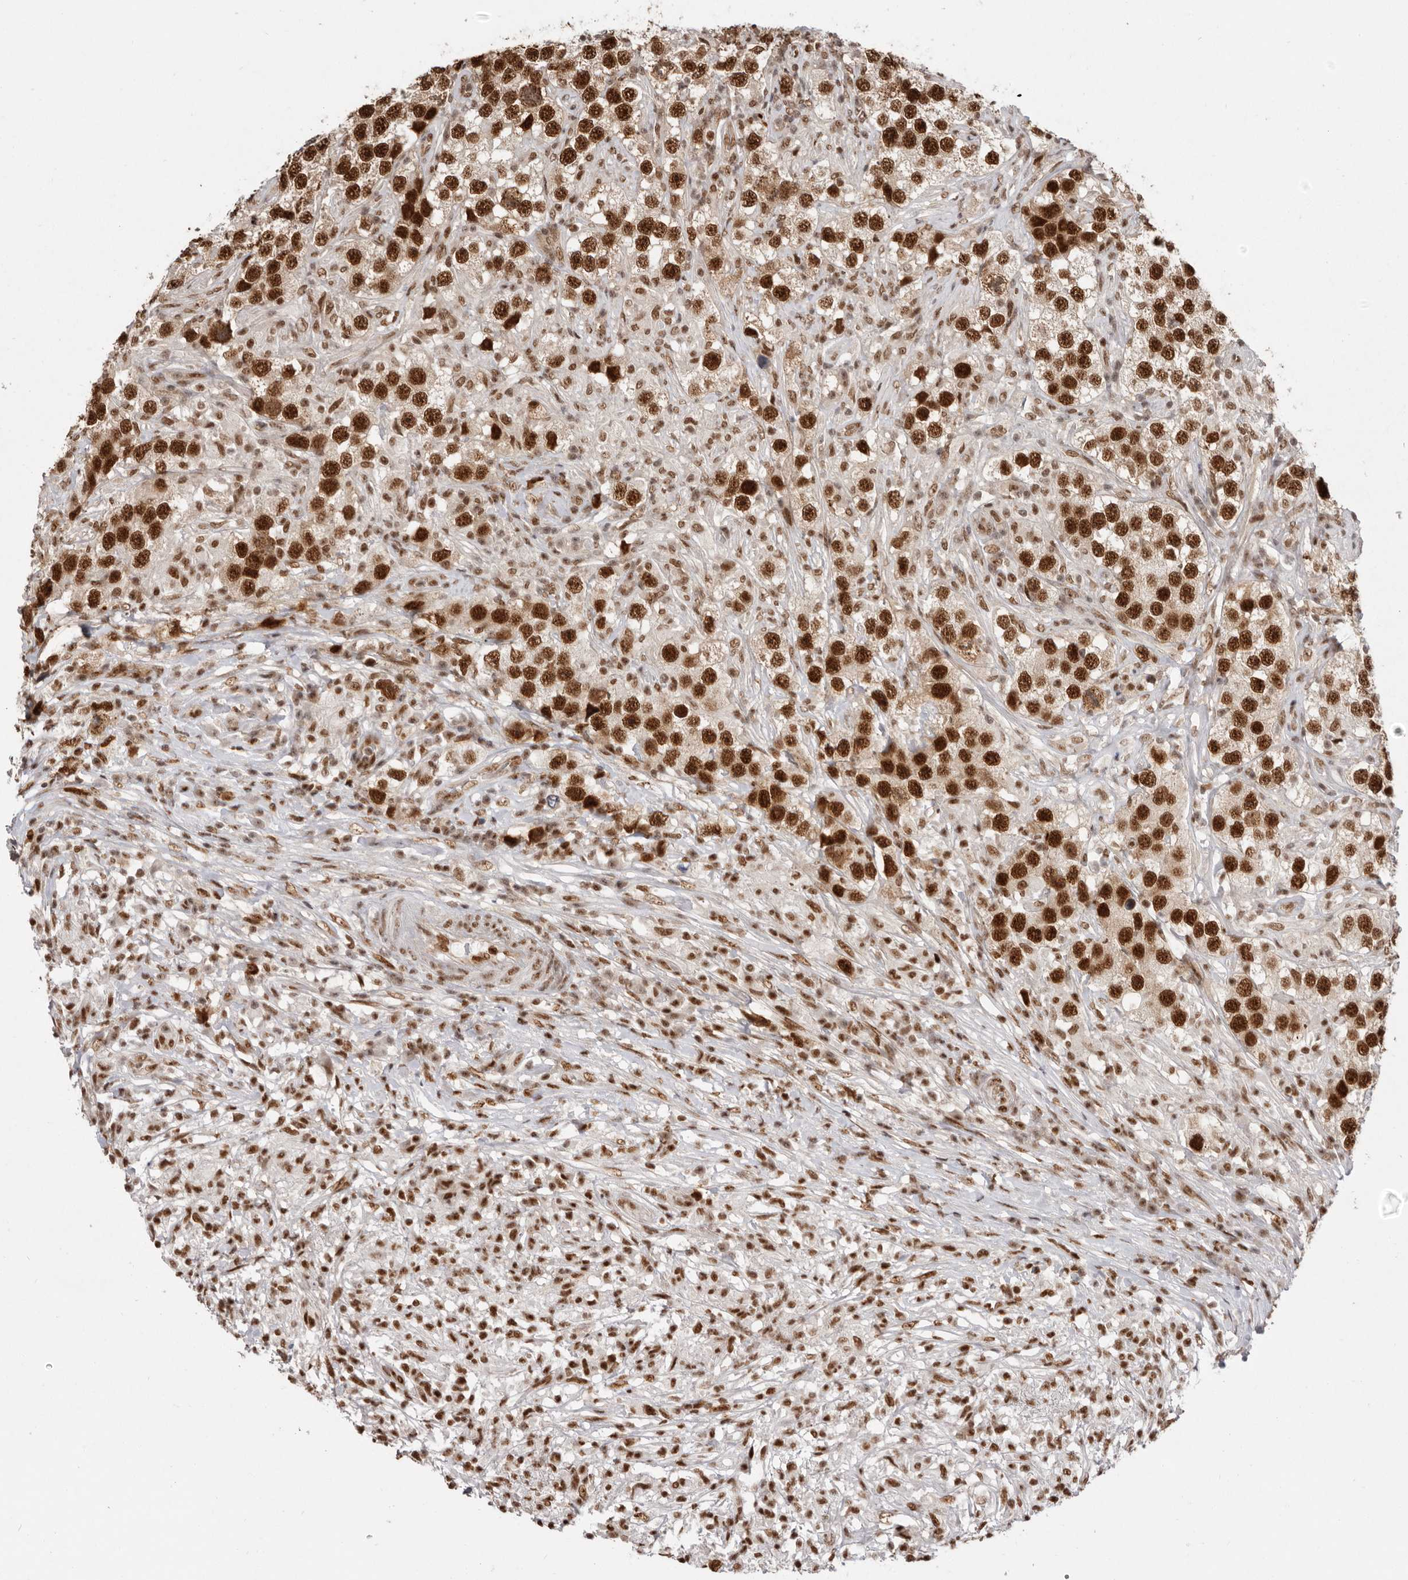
{"staining": {"intensity": "strong", "quantity": ">75%", "location": "nuclear"}, "tissue": "testis cancer", "cell_type": "Tumor cells", "image_type": "cancer", "snomed": [{"axis": "morphology", "description": "Seminoma, NOS"}, {"axis": "topography", "description": "Testis"}], "caption": "The image shows immunohistochemical staining of testis seminoma. There is strong nuclear expression is appreciated in about >75% of tumor cells. (brown staining indicates protein expression, while blue staining denotes nuclei).", "gene": "CHTOP", "patient": {"sex": "male", "age": 49}}